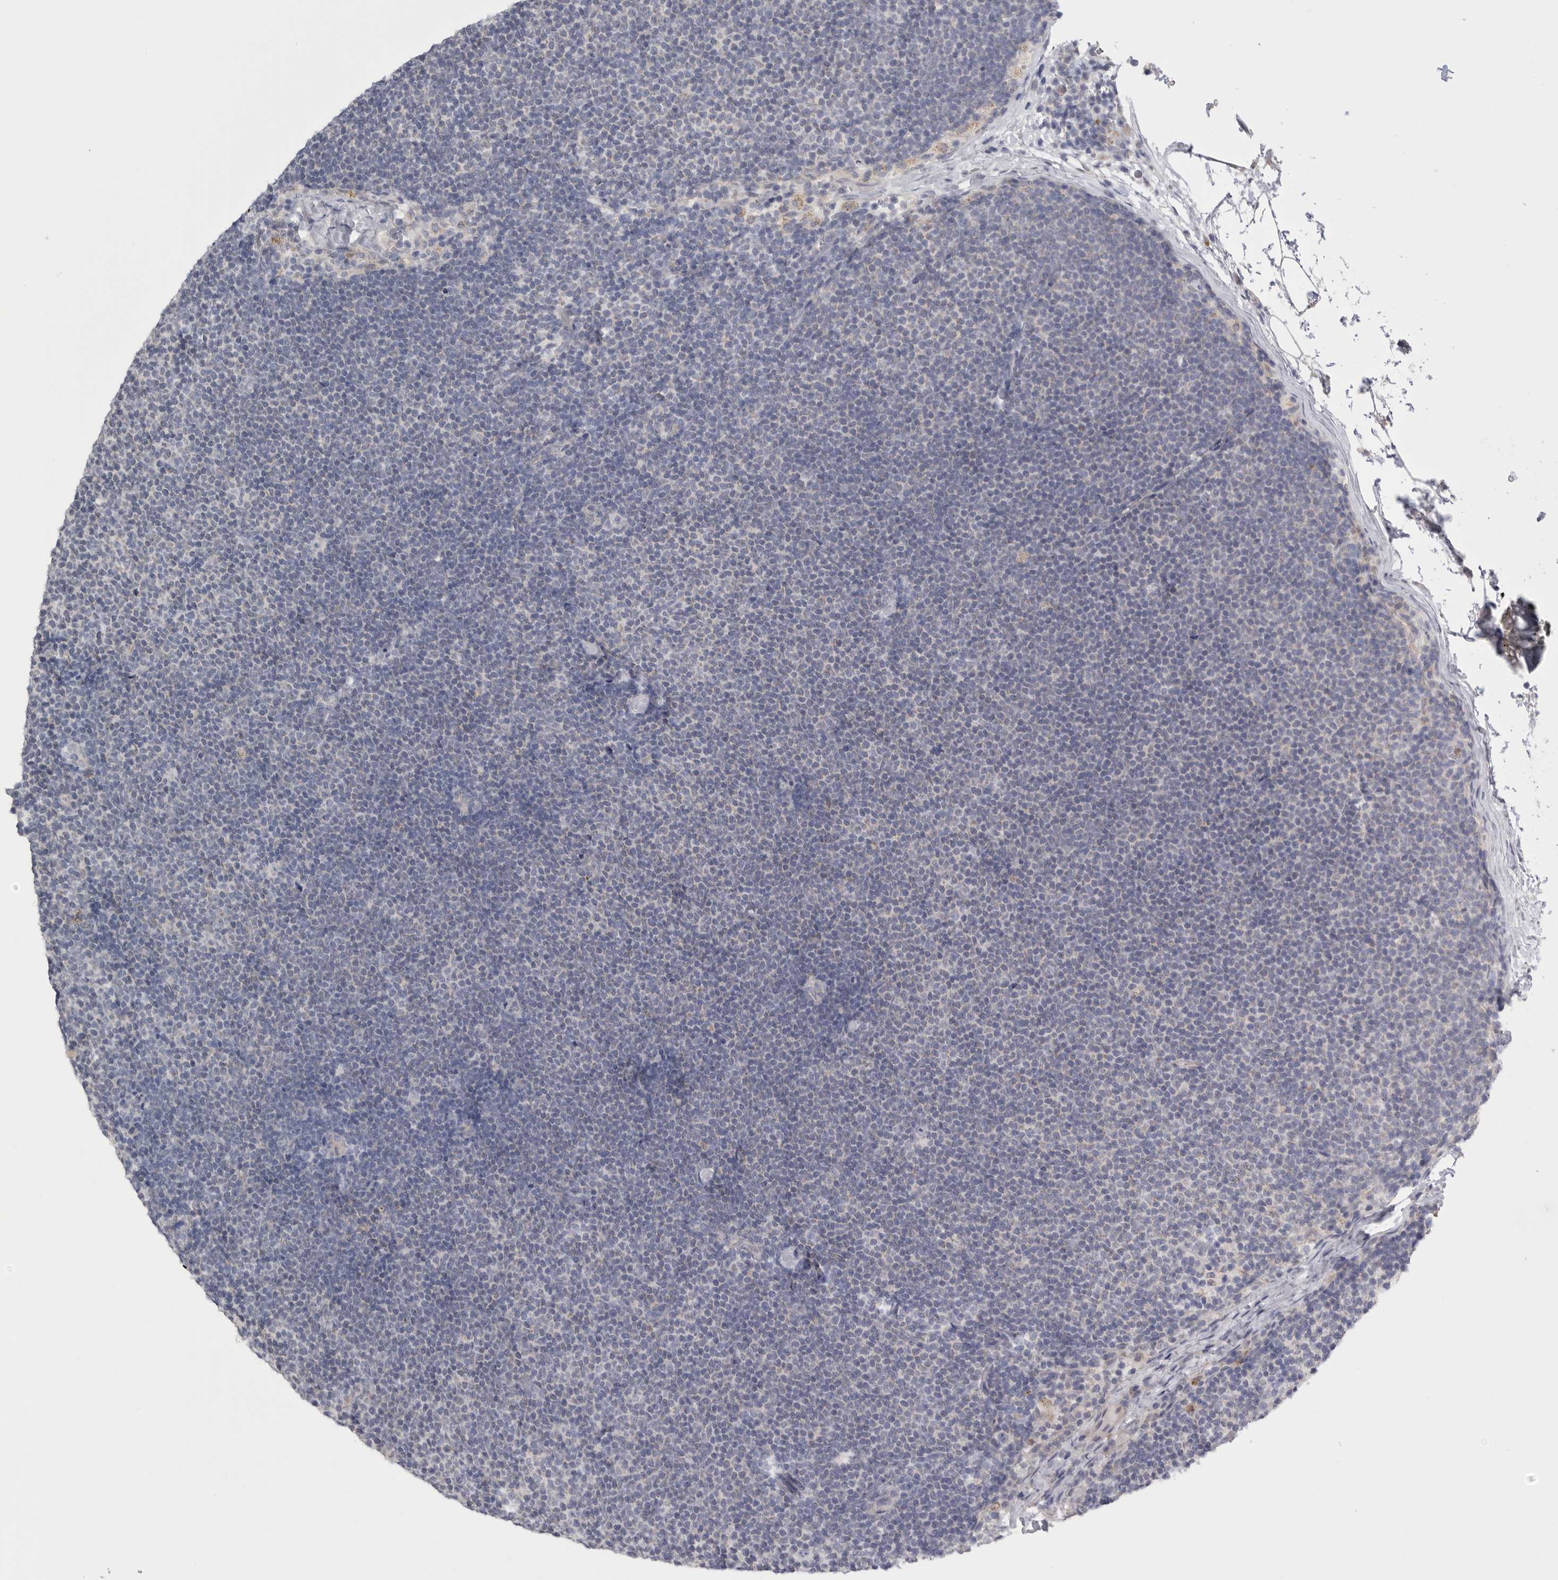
{"staining": {"intensity": "negative", "quantity": "none", "location": "none"}, "tissue": "lymphoma", "cell_type": "Tumor cells", "image_type": "cancer", "snomed": [{"axis": "morphology", "description": "Malignant lymphoma, non-Hodgkin's type, Low grade"}, {"axis": "topography", "description": "Lymph node"}], "caption": "A high-resolution micrograph shows IHC staining of lymphoma, which displays no significant expression in tumor cells.", "gene": "CCDC126", "patient": {"sex": "female", "age": 53}}